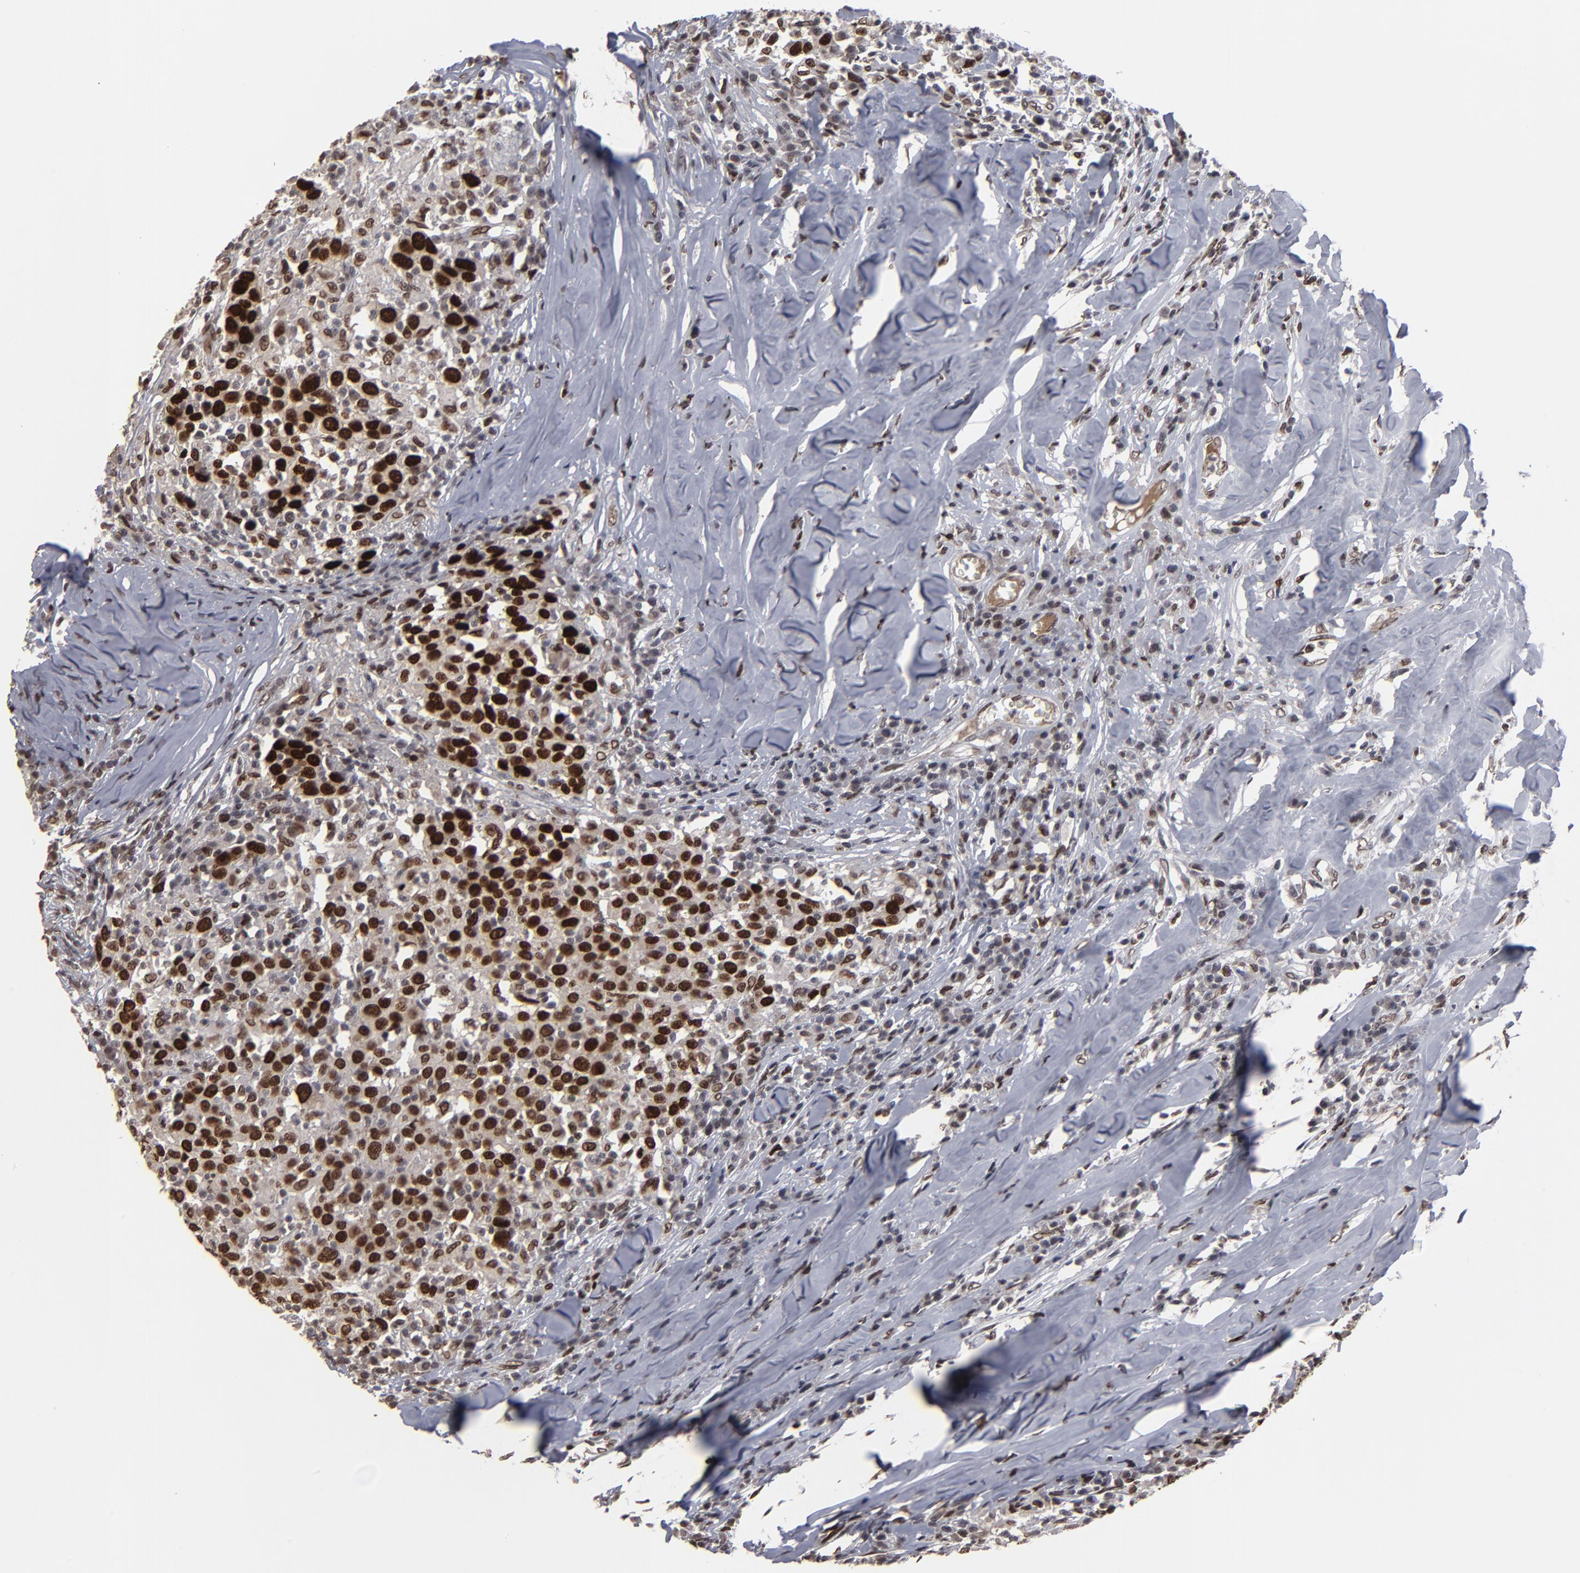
{"staining": {"intensity": "strong", "quantity": ">75%", "location": "nuclear"}, "tissue": "head and neck cancer", "cell_type": "Tumor cells", "image_type": "cancer", "snomed": [{"axis": "morphology", "description": "Adenocarcinoma, NOS"}, {"axis": "topography", "description": "Salivary gland"}, {"axis": "topography", "description": "Head-Neck"}], "caption": "Protein analysis of head and neck cancer (adenocarcinoma) tissue displays strong nuclear expression in approximately >75% of tumor cells. (Brightfield microscopy of DAB IHC at high magnification).", "gene": "BAZ1A", "patient": {"sex": "female", "age": 65}}